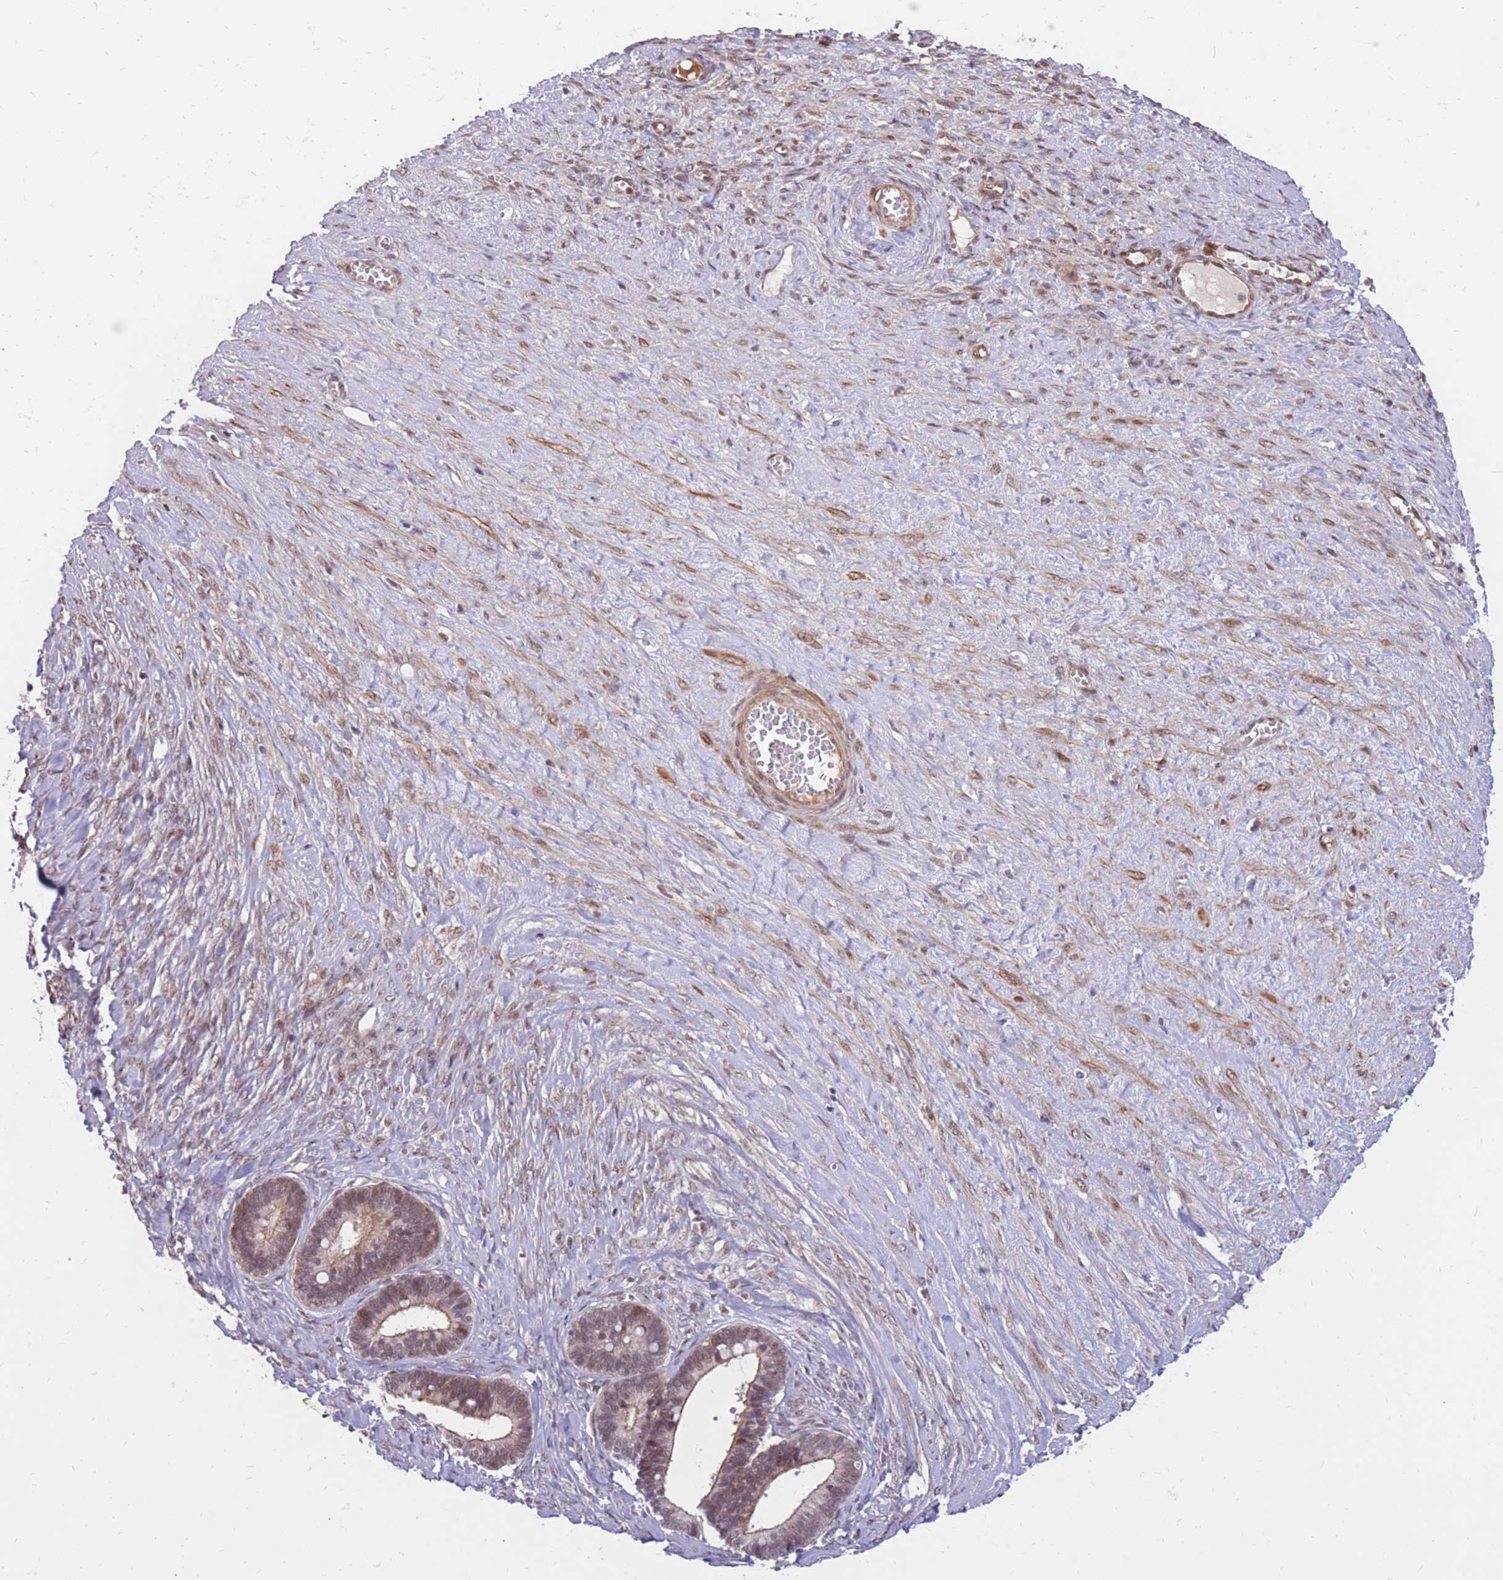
{"staining": {"intensity": "moderate", "quantity": ">75%", "location": "cytoplasmic/membranous,nuclear"}, "tissue": "ovarian cancer", "cell_type": "Tumor cells", "image_type": "cancer", "snomed": [{"axis": "morphology", "description": "Cystadenocarcinoma, serous, NOS"}, {"axis": "topography", "description": "Ovary"}], "caption": "Protein staining shows moderate cytoplasmic/membranous and nuclear staining in approximately >75% of tumor cells in ovarian cancer.", "gene": "ERICH6B", "patient": {"sex": "female", "age": 56}}